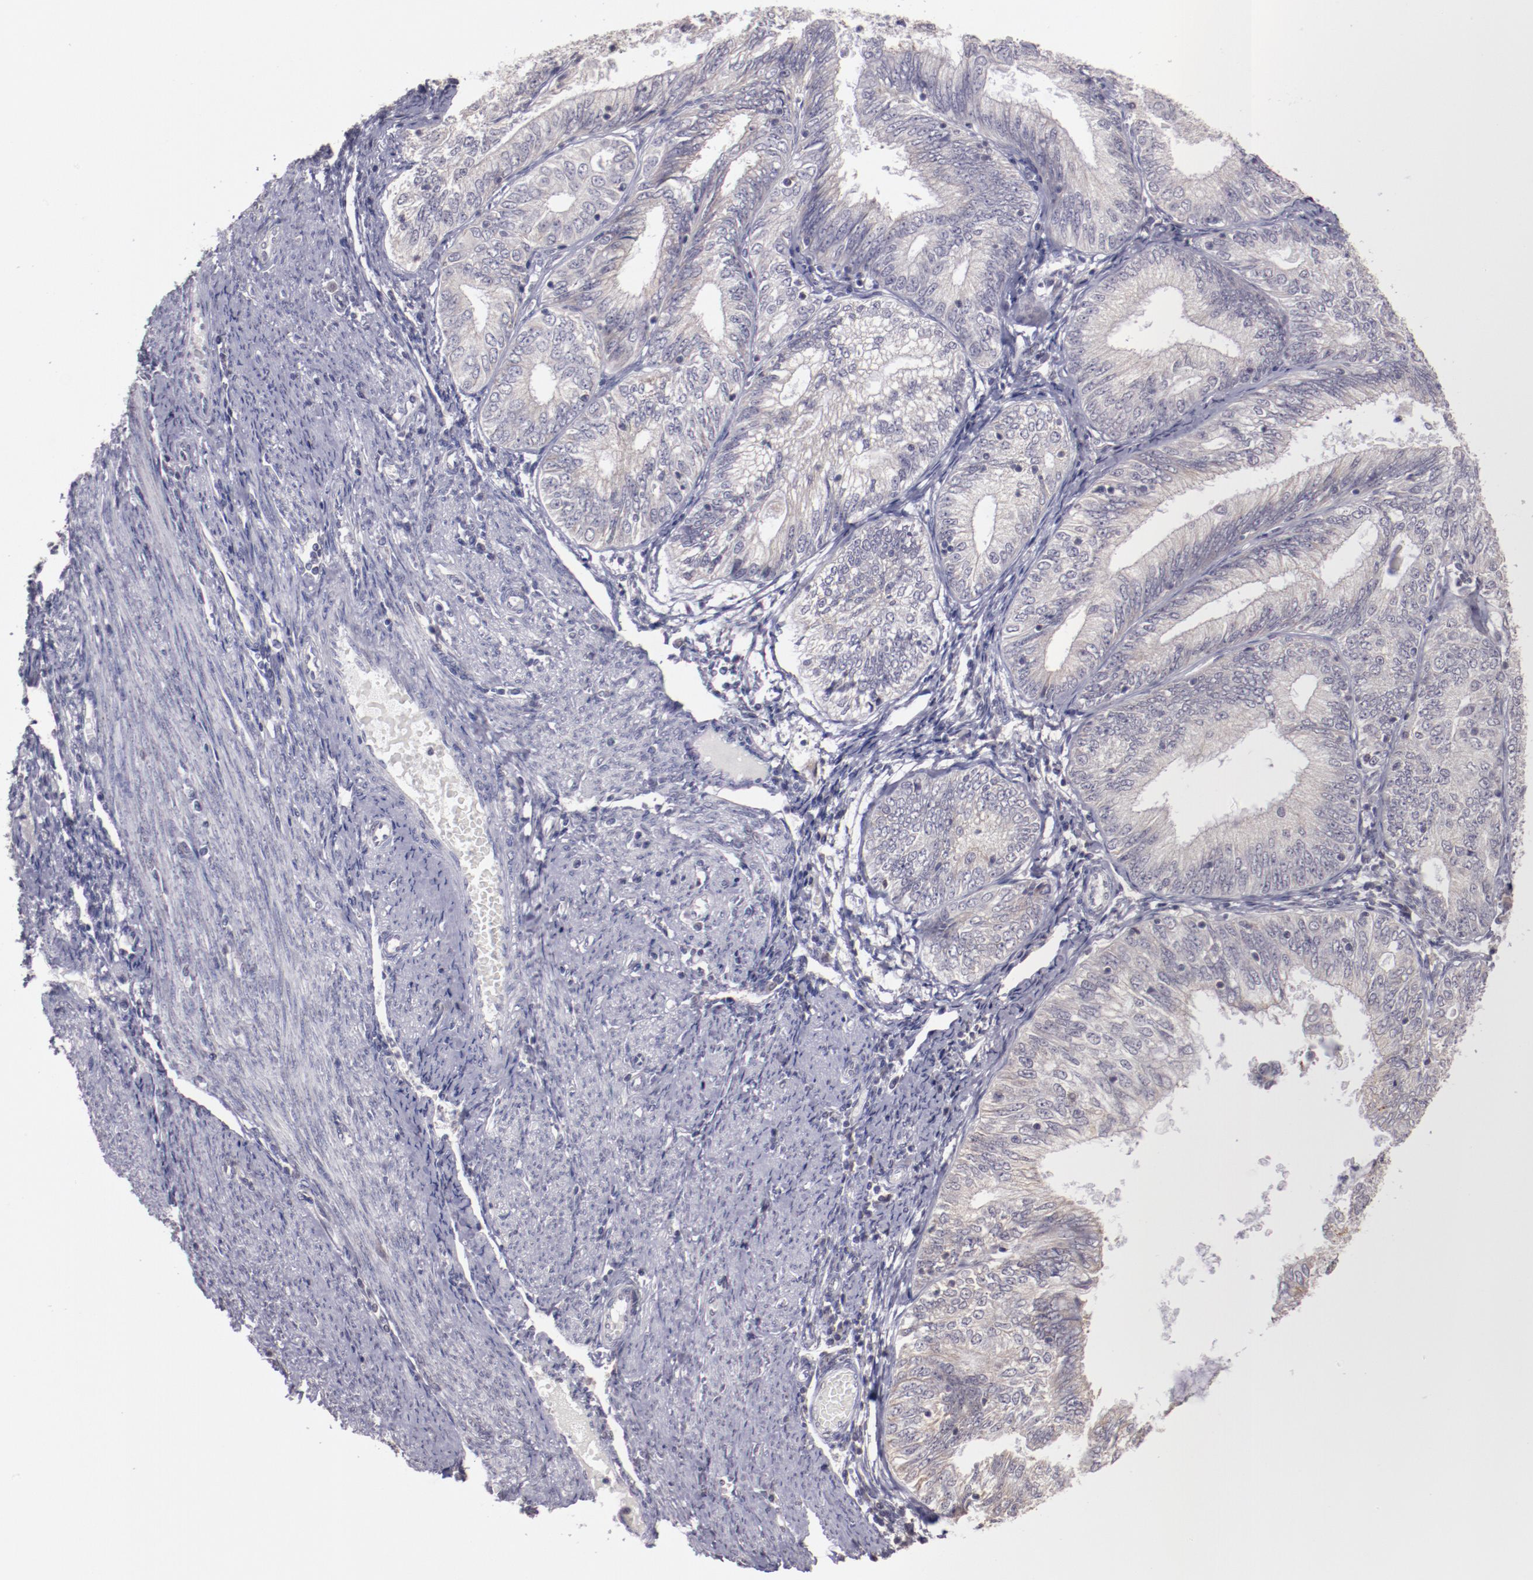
{"staining": {"intensity": "weak", "quantity": "<25%", "location": "cytoplasmic/membranous"}, "tissue": "endometrial cancer", "cell_type": "Tumor cells", "image_type": "cancer", "snomed": [{"axis": "morphology", "description": "Adenocarcinoma, NOS"}, {"axis": "topography", "description": "Endometrium"}], "caption": "DAB immunohistochemical staining of endometrial cancer (adenocarcinoma) displays no significant positivity in tumor cells.", "gene": "NRXN3", "patient": {"sex": "female", "age": 69}}